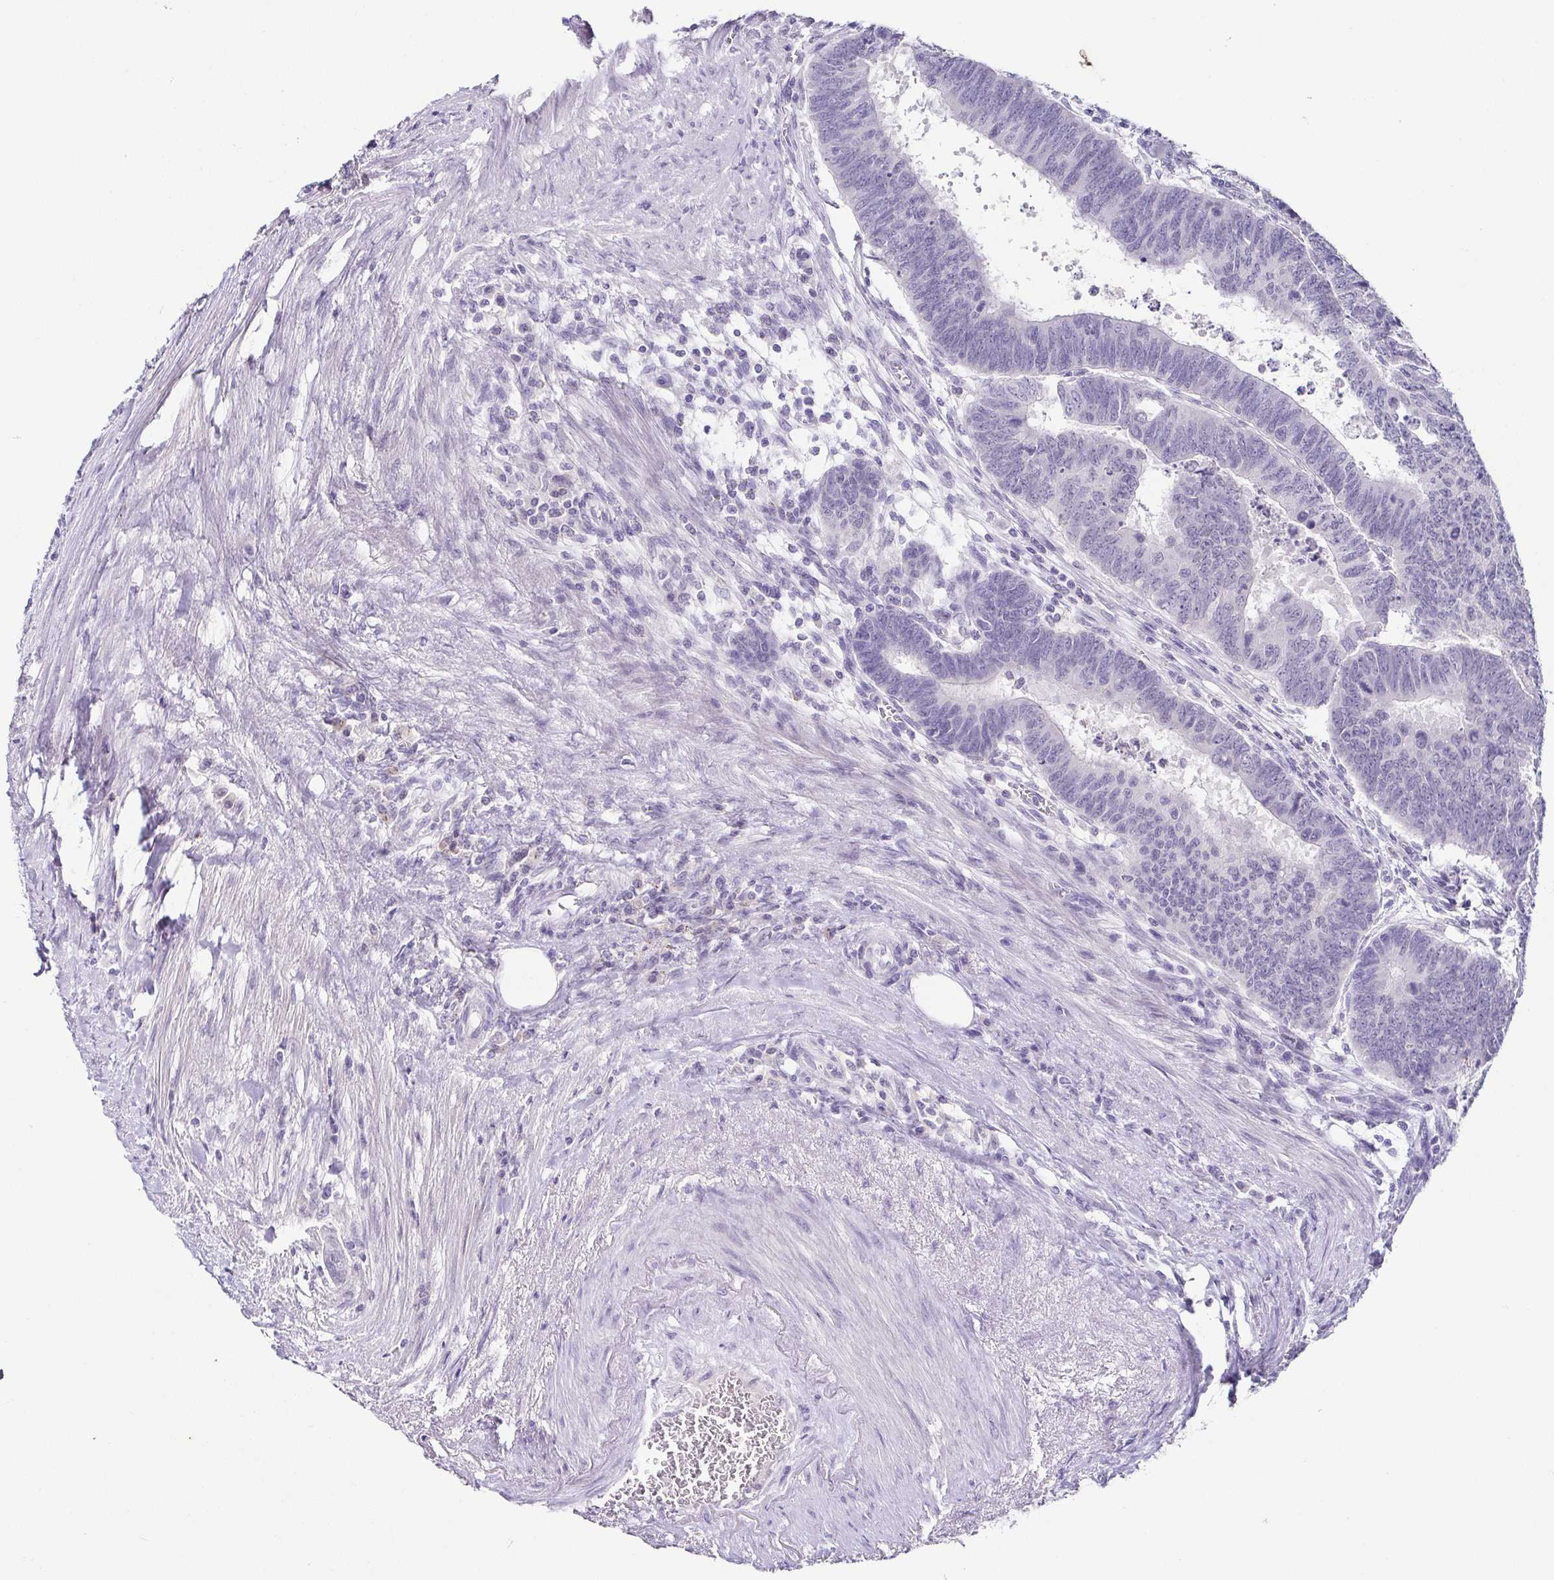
{"staining": {"intensity": "negative", "quantity": "none", "location": "none"}, "tissue": "colorectal cancer", "cell_type": "Tumor cells", "image_type": "cancer", "snomed": [{"axis": "morphology", "description": "Adenocarcinoma, NOS"}, {"axis": "topography", "description": "Colon"}], "caption": "Tumor cells are negative for brown protein staining in adenocarcinoma (colorectal). (DAB immunohistochemistry visualized using brightfield microscopy, high magnification).", "gene": "TP73", "patient": {"sex": "male", "age": 62}}